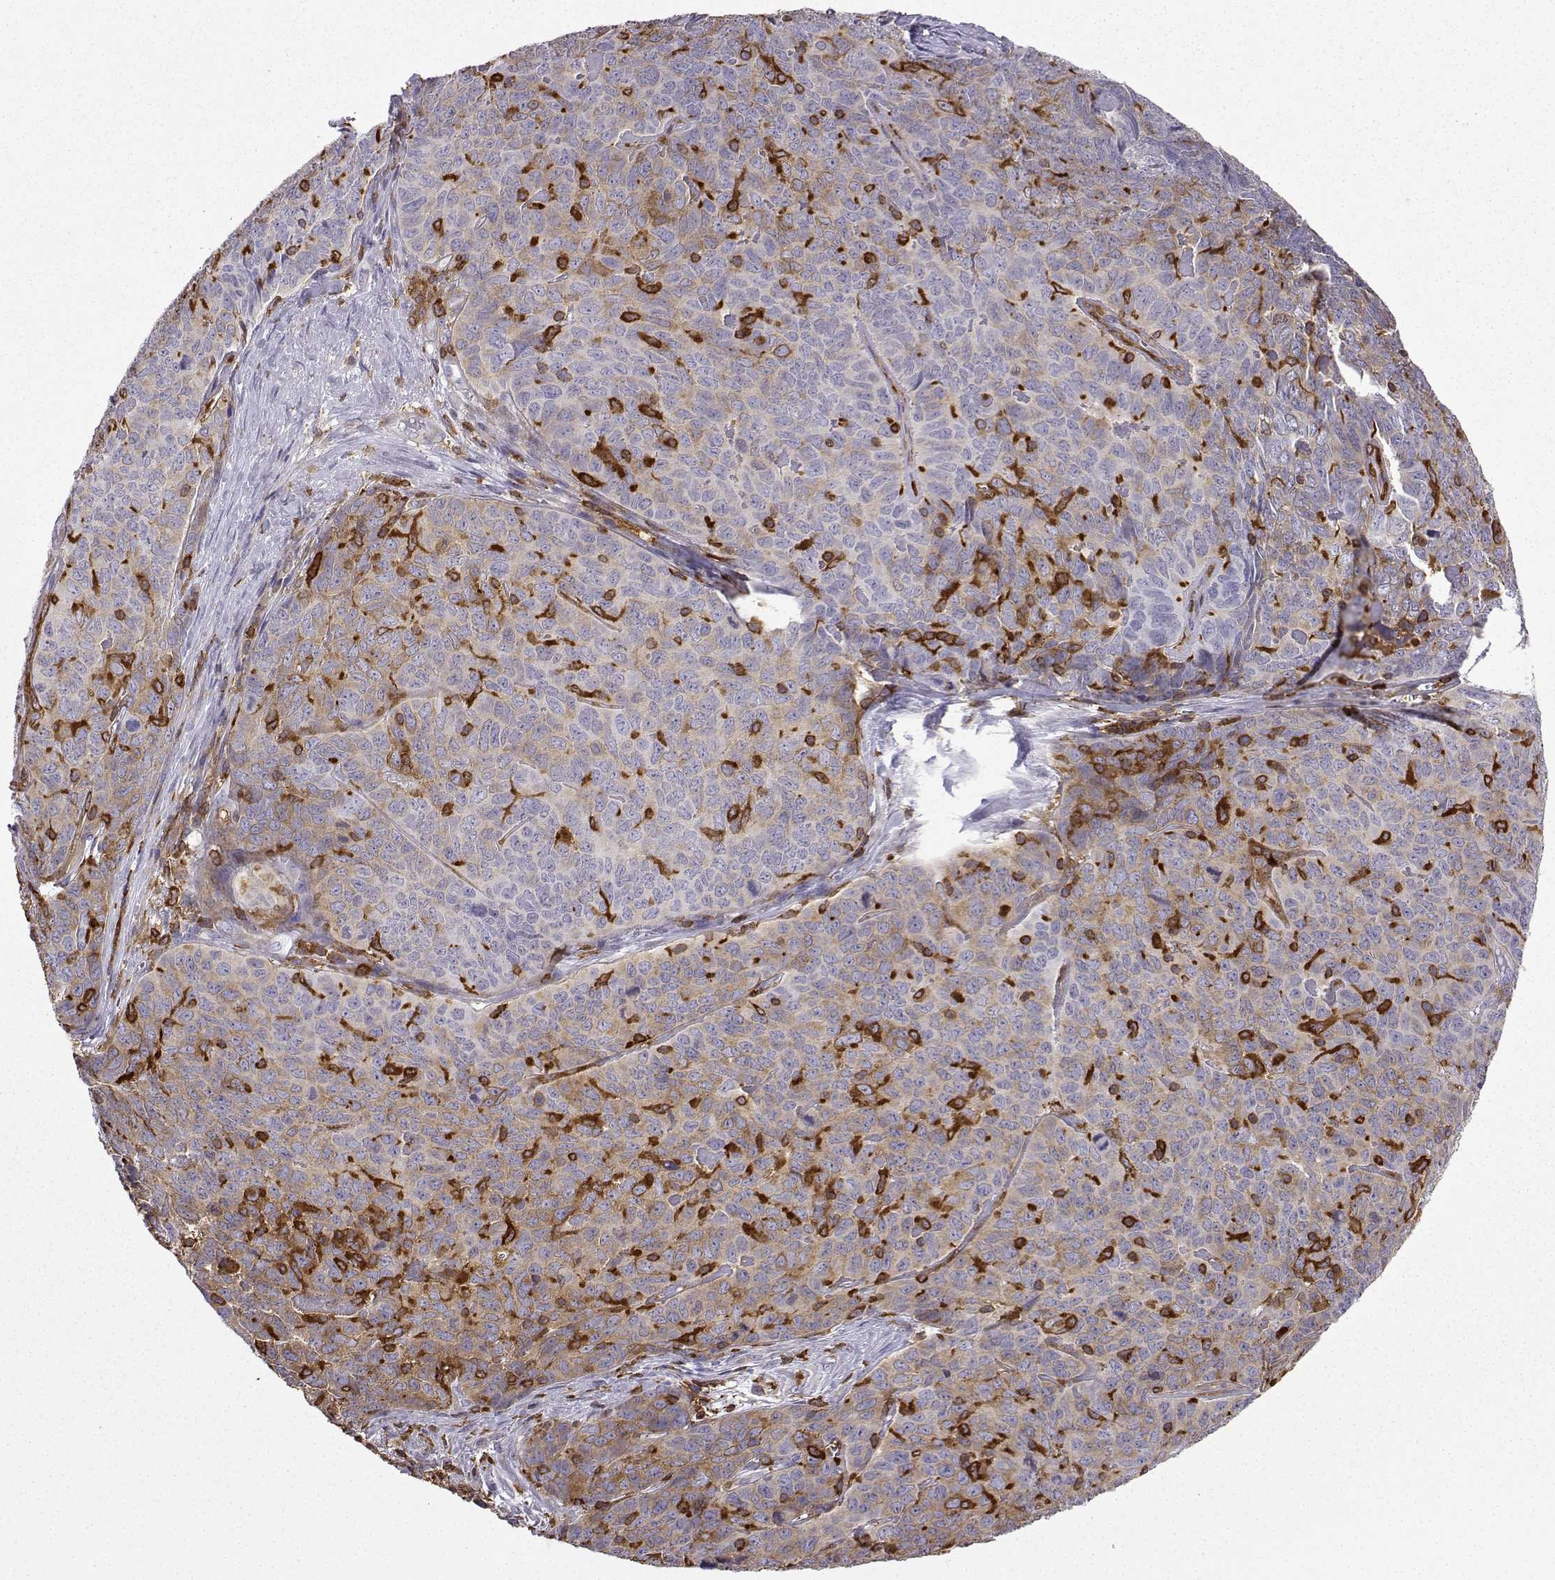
{"staining": {"intensity": "moderate", "quantity": "25%-75%", "location": "cytoplasmic/membranous"}, "tissue": "skin cancer", "cell_type": "Tumor cells", "image_type": "cancer", "snomed": [{"axis": "morphology", "description": "Squamous cell carcinoma, NOS"}, {"axis": "topography", "description": "Skin"}, {"axis": "topography", "description": "Anal"}], "caption": "Protein staining shows moderate cytoplasmic/membranous positivity in about 25%-75% of tumor cells in skin squamous cell carcinoma. (Brightfield microscopy of DAB IHC at high magnification).", "gene": "DOCK10", "patient": {"sex": "female", "age": 51}}